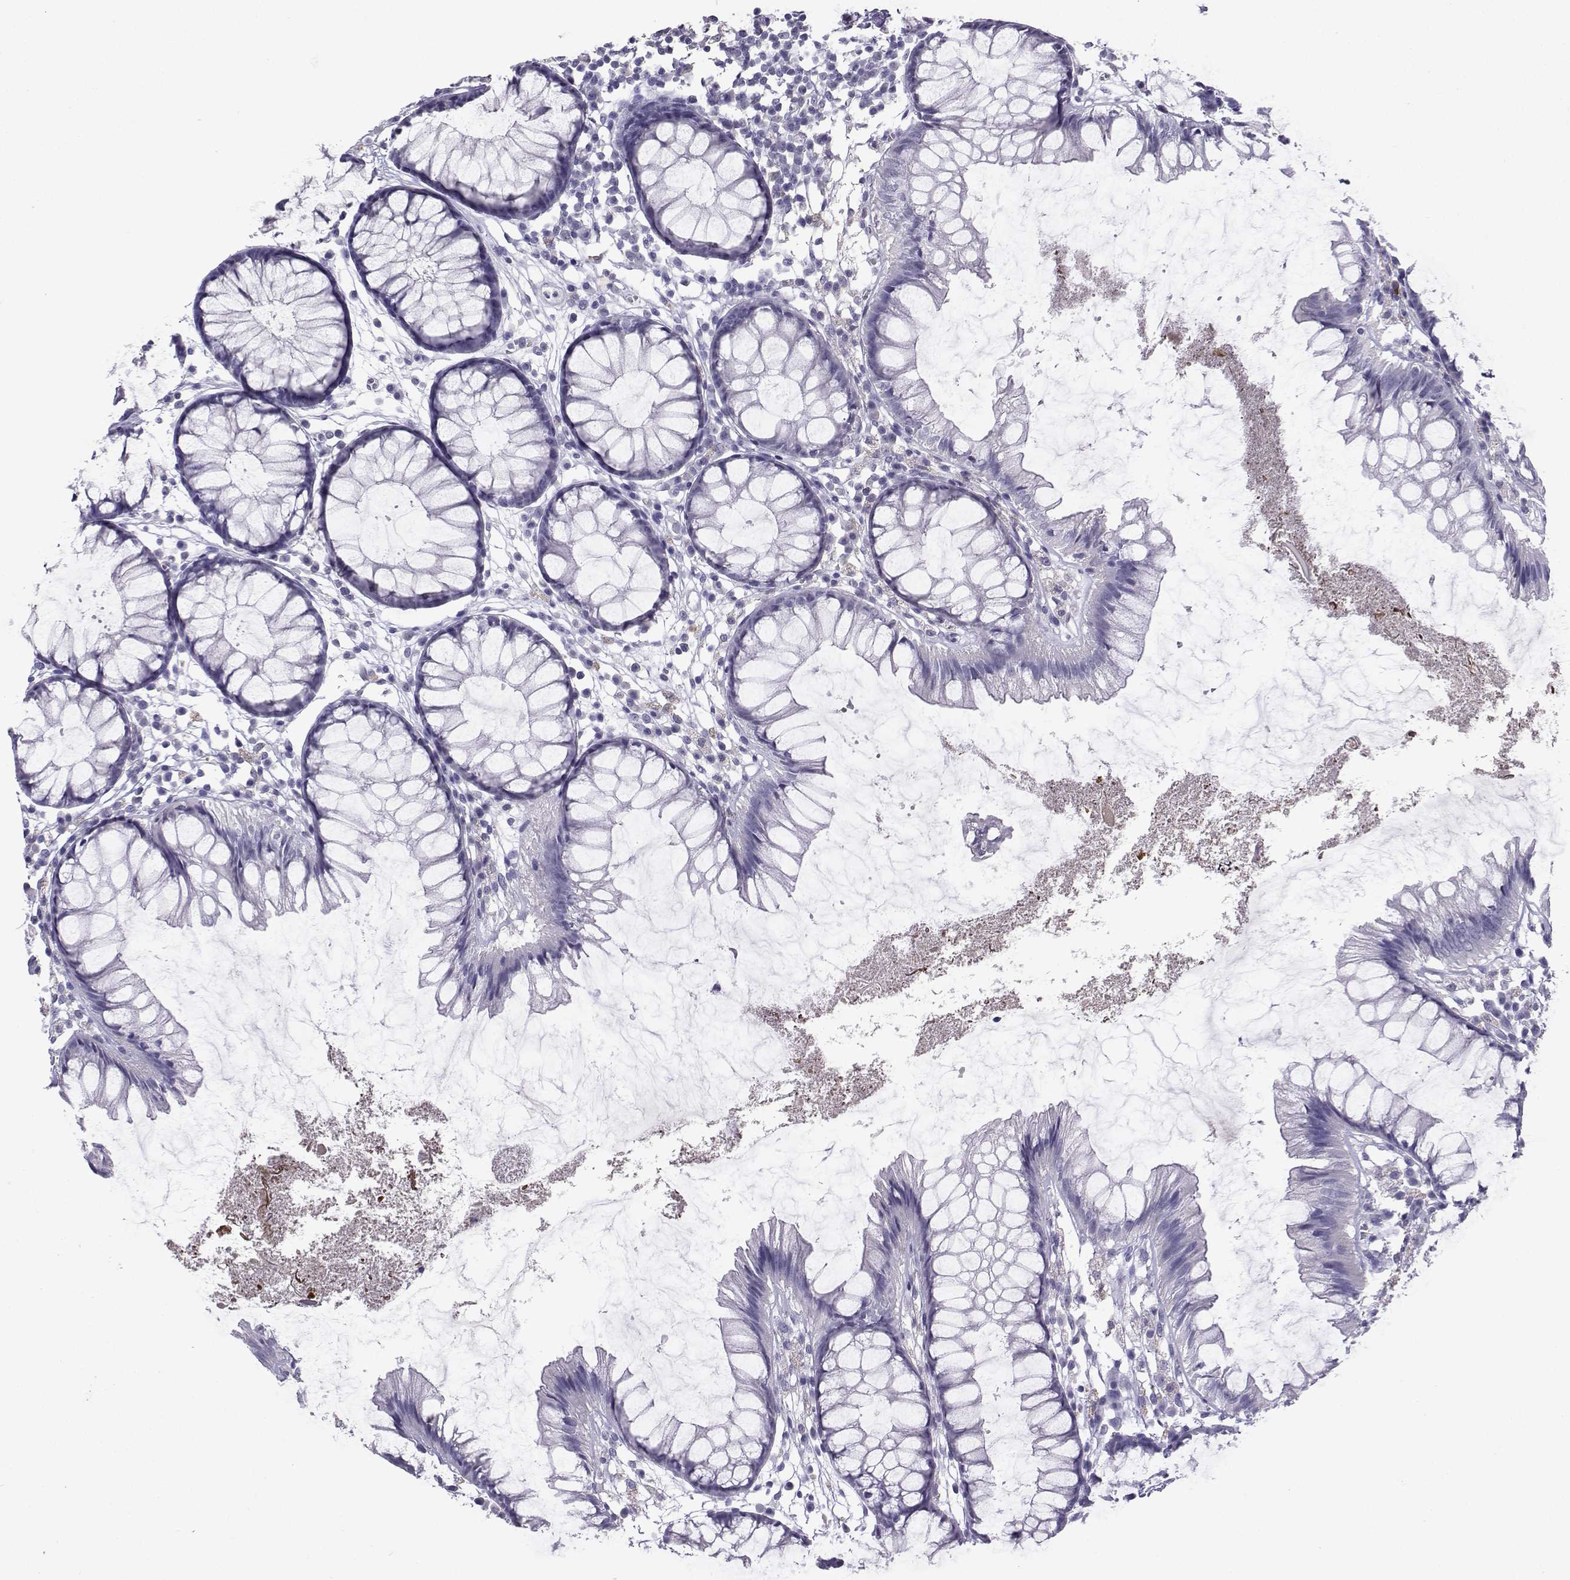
{"staining": {"intensity": "negative", "quantity": "none", "location": "none"}, "tissue": "colon", "cell_type": "Endothelial cells", "image_type": "normal", "snomed": [{"axis": "morphology", "description": "Normal tissue, NOS"}, {"axis": "morphology", "description": "Adenocarcinoma, NOS"}, {"axis": "topography", "description": "Colon"}], "caption": "Endothelial cells show no significant positivity in benign colon. Nuclei are stained in blue.", "gene": "TBR1", "patient": {"sex": "male", "age": 65}}